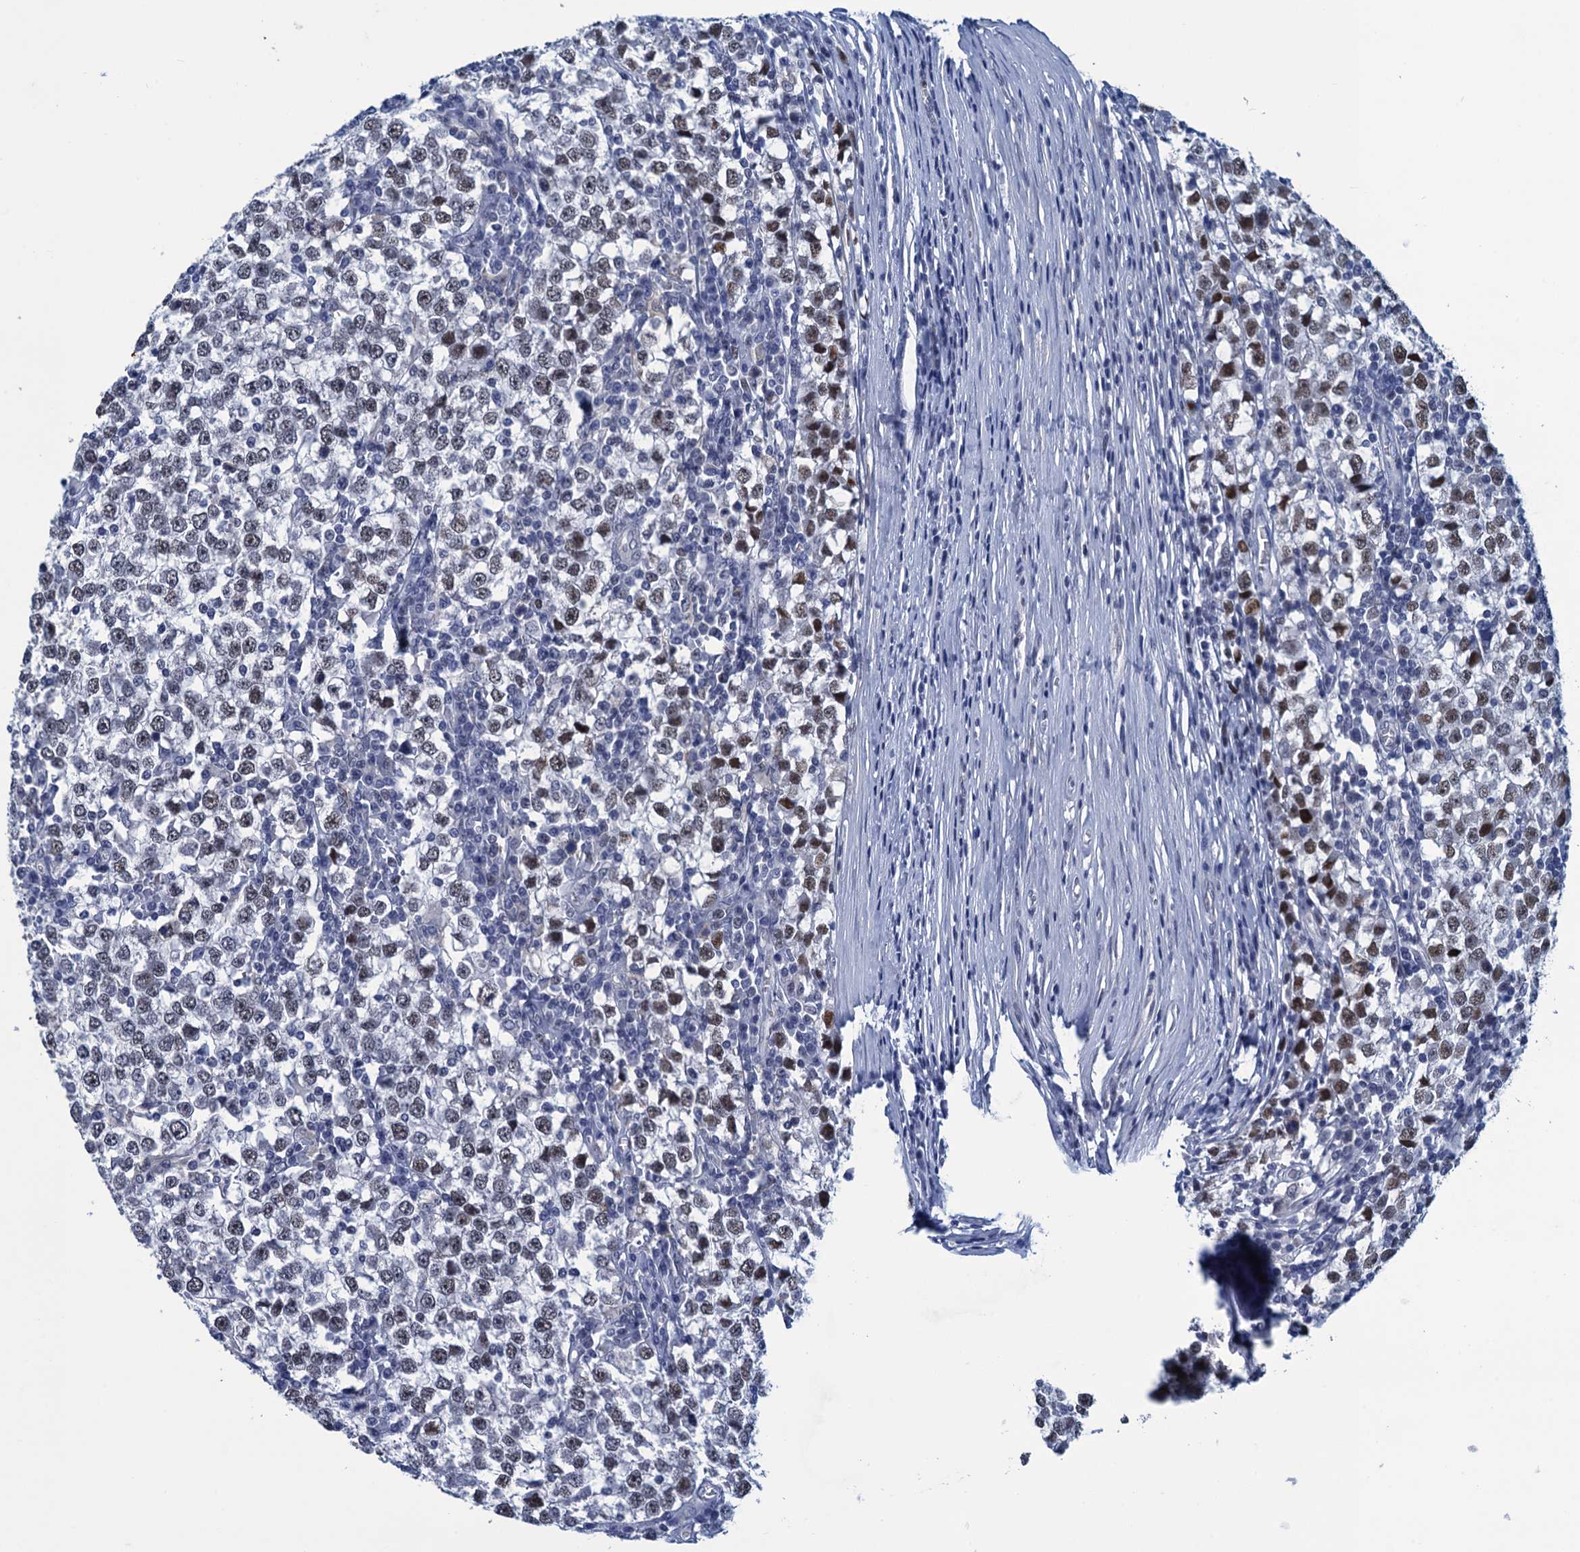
{"staining": {"intensity": "moderate", "quantity": "25%-75%", "location": "nuclear"}, "tissue": "testis cancer", "cell_type": "Tumor cells", "image_type": "cancer", "snomed": [{"axis": "morphology", "description": "Seminoma, NOS"}, {"axis": "topography", "description": "Testis"}], "caption": "An IHC histopathology image of tumor tissue is shown. Protein staining in brown shows moderate nuclear positivity in seminoma (testis) within tumor cells.", "gene": "GINS3", "patient": {"sex": "male", "age": 65}}